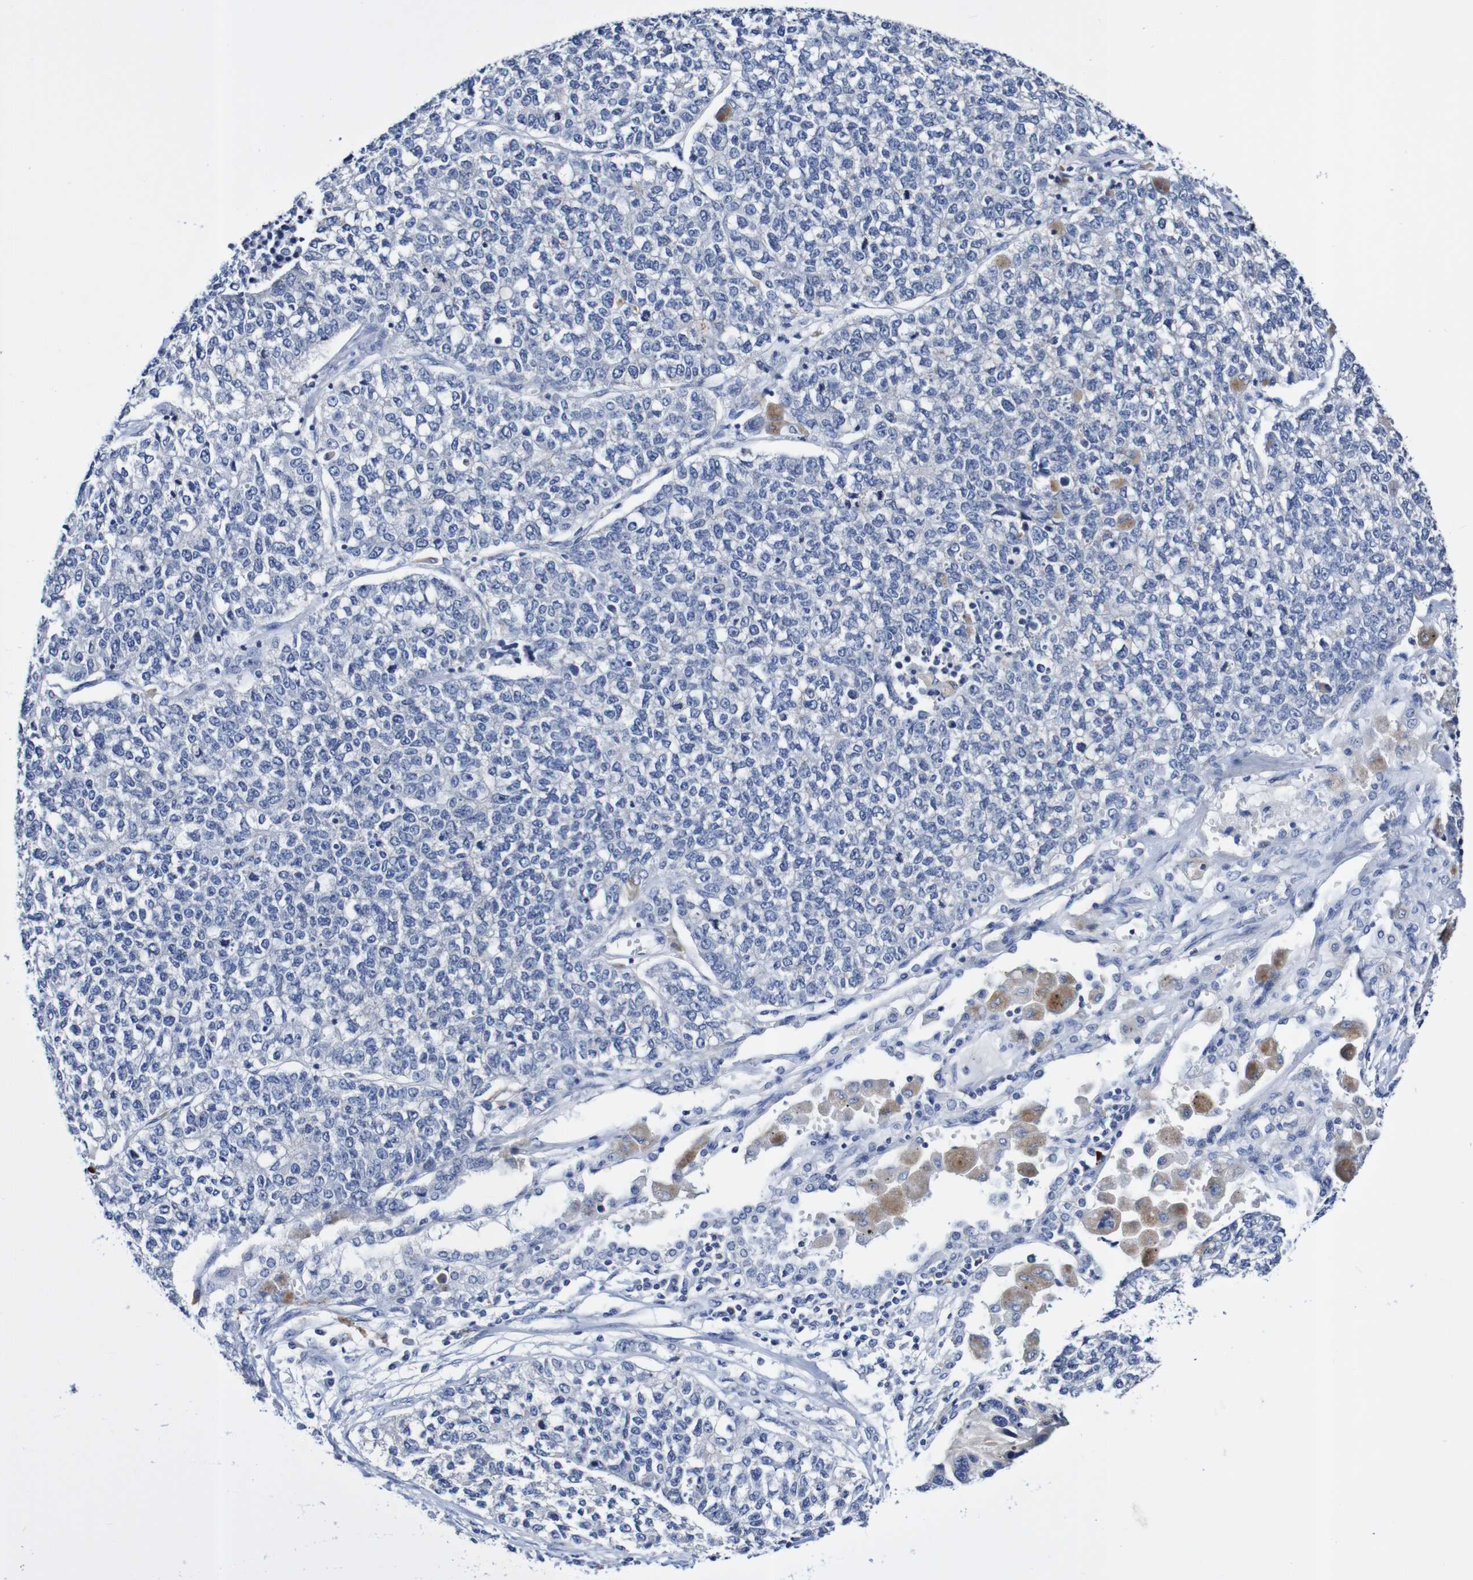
{"staining": {"intensity": "negative", "quantity": "none", "location": "none"}, "tissue": "lung cancer", "cell_type": "Tumor cells", "image_type": "cancer", "snomed": [{"axis": "morphology", "description": "Adenocarcinoma, NOS"}, {"axis": "topography", "description": "Lung"}], "caption": "An immunohistochemistry histopathology image of lung cancer (adenocarcinoma) is shown. There is no staining in tumor cells of lung cancer (adenocarcinoma).", "gene": "ACVR1C", "patient": {"sex": "male", "age": 49}}